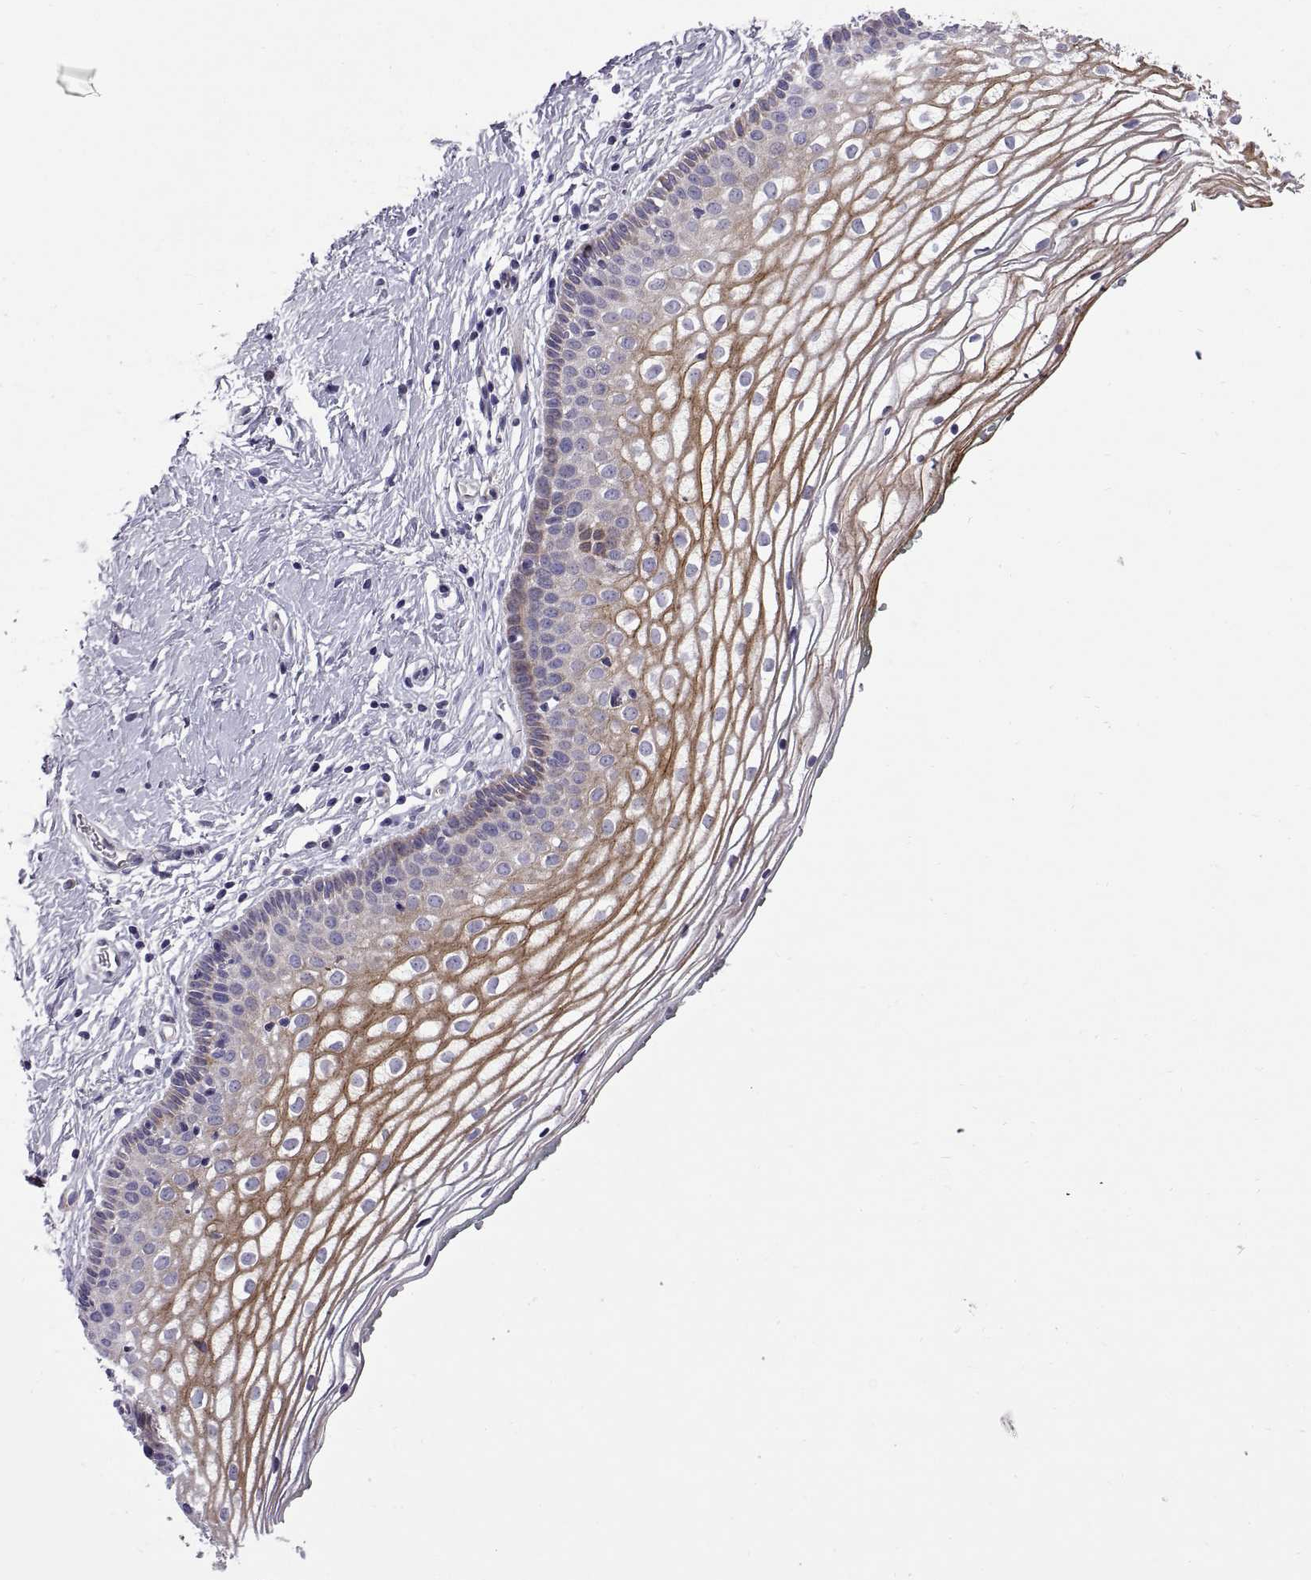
{"staining": {"intensity": "moderate", "quantity": "<25%", "location": "cytoplasmic/membranous"}, "tissue": "vagina", "cell_type": "Squamous epithelial cells", "image_type": "normal", "snomed": [{"axis": "morphology", "description": "Normal tissue, NOS"}, {"axis": "topography", "description": "Vagina"}], "caption": "Benign vagina demonstrates moderate cytoplasmic/membranous expression in about <25% of squamous epithelial cells, visualized by immunohistochemistry.", "gene": "ARSL", "patient": {"sex": "female", "age": 36}}